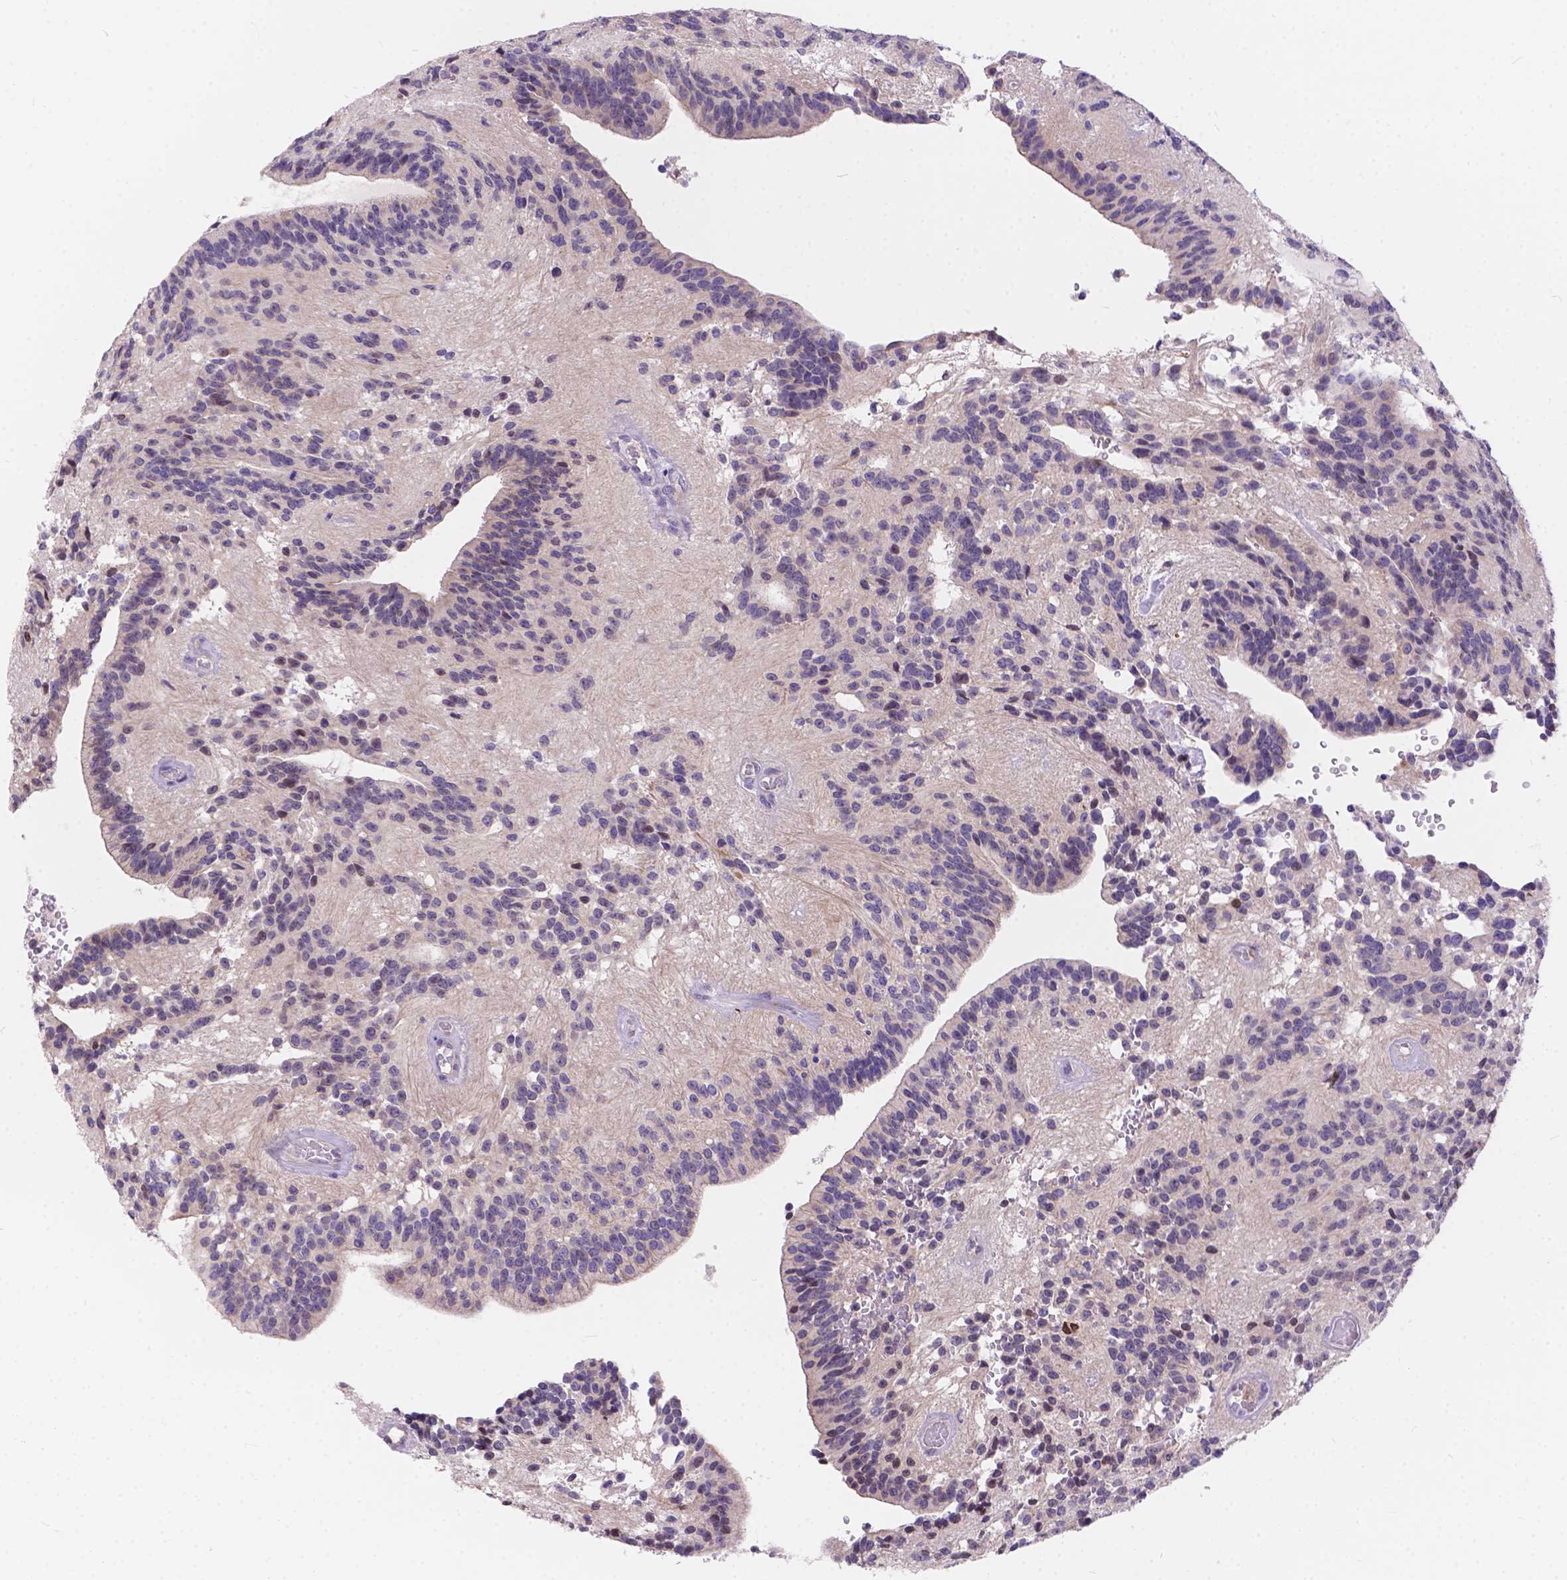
{"staining": {"intensity": "negative", "quantity": "none", "location": "none"}, "tissue": "glioma", "cell_type": "Tumor cells", "image_type": "cancer", "snomed": [{"axis": "morphology", "description": "Glioma, malignant, Low grade"}, {"axis": "topography", "description": "Brain"}], "caption": "There is no significant expression in tumor cells of glioma.", "gene": "DLEC1", "patient": {"sex": "male", "age": 31}}